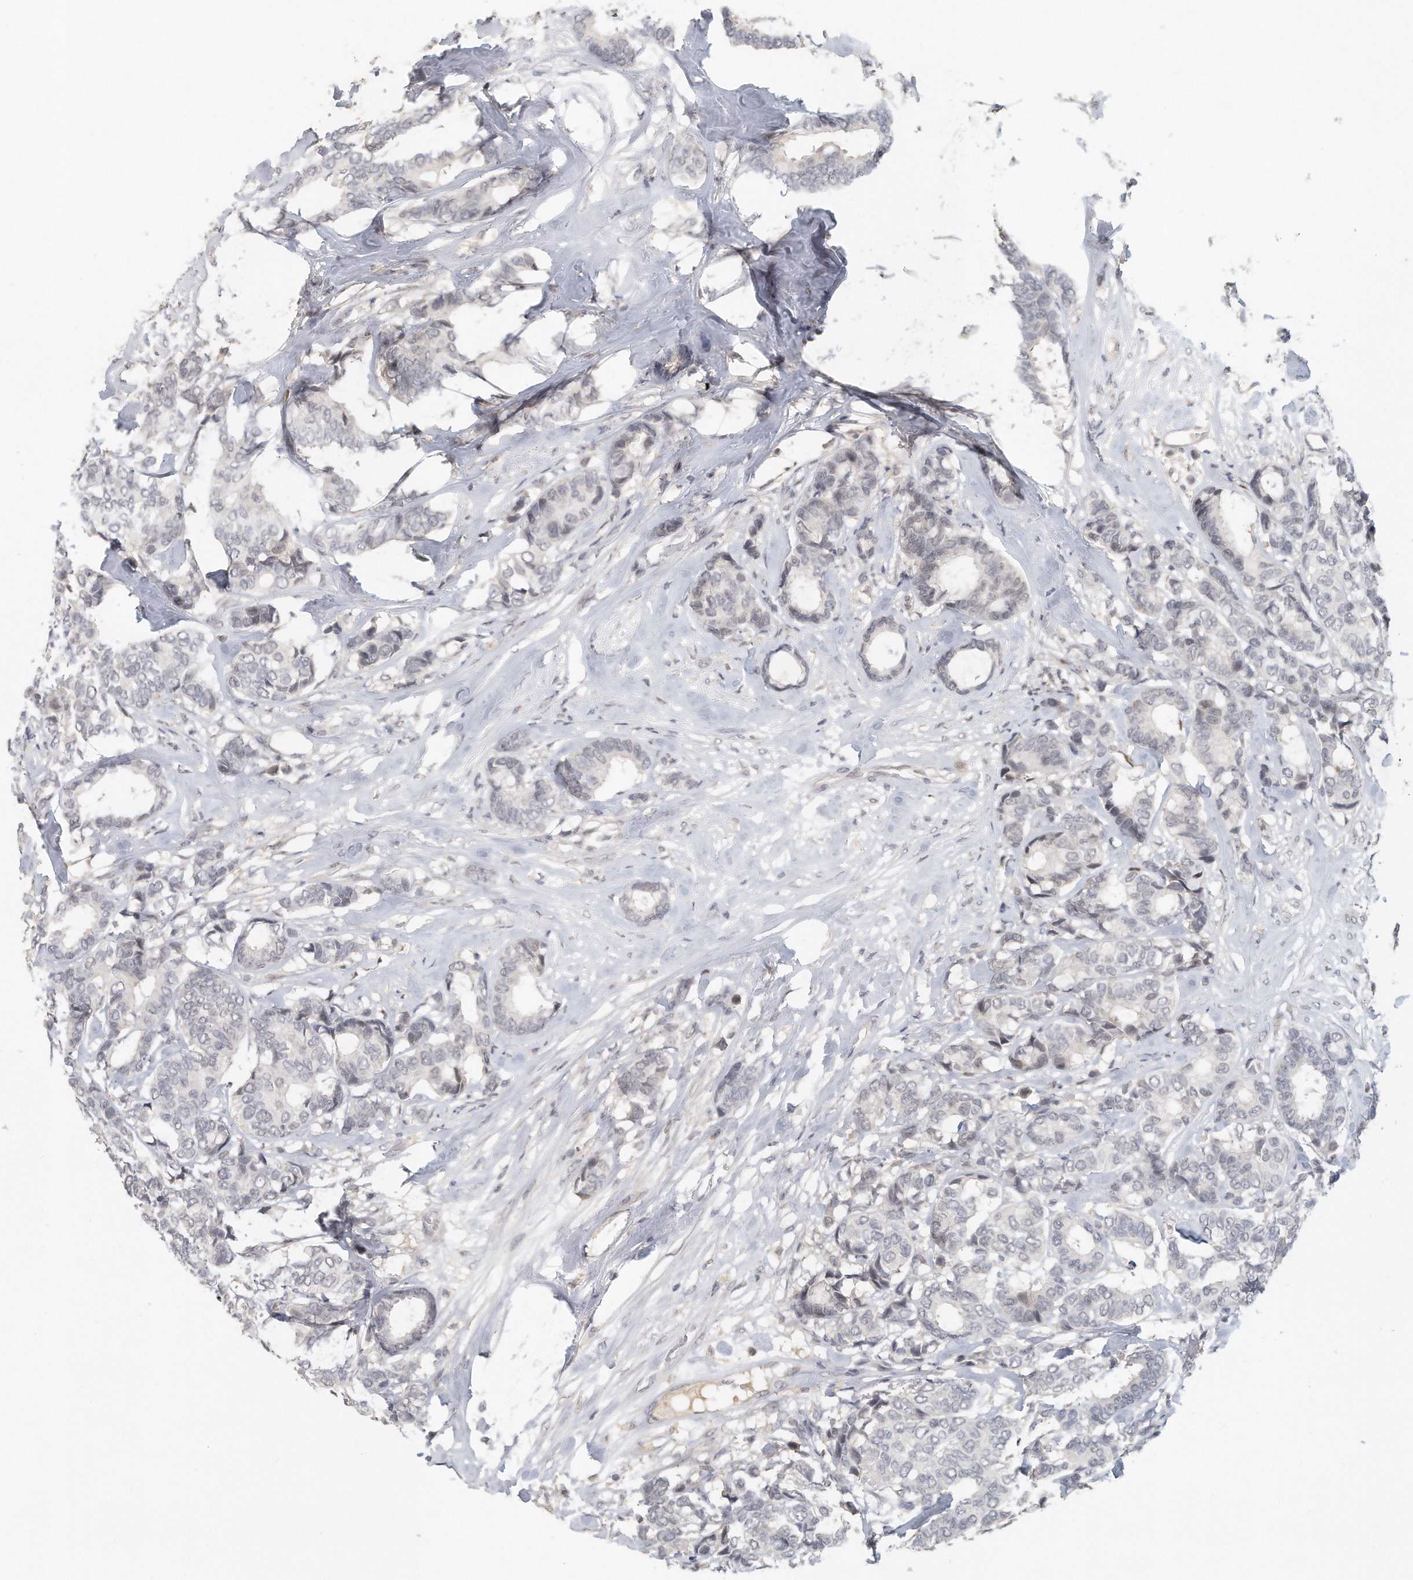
{"staining": {"intensity": "negative", "quantity": "none", "location": "none"}, "tissue": "breast cancer", "cell_type": "Tumor cells", "image_type": "cancer", "snomed": [{"axis": "morphology", "description": "Duct carcinoma"}, {"axis": "topography", "description": "Breast"}], "caption": "Breast invasive ductal carcinoma was stained to show a protein in brown. There is no significant expression in tumor cells. (Brightfield microscopy of DAB (3,3'-diaminobenzidine) IHC at high magnification).", "gene": "DDX43", "patient": {"sex": "female", "age": 87}}